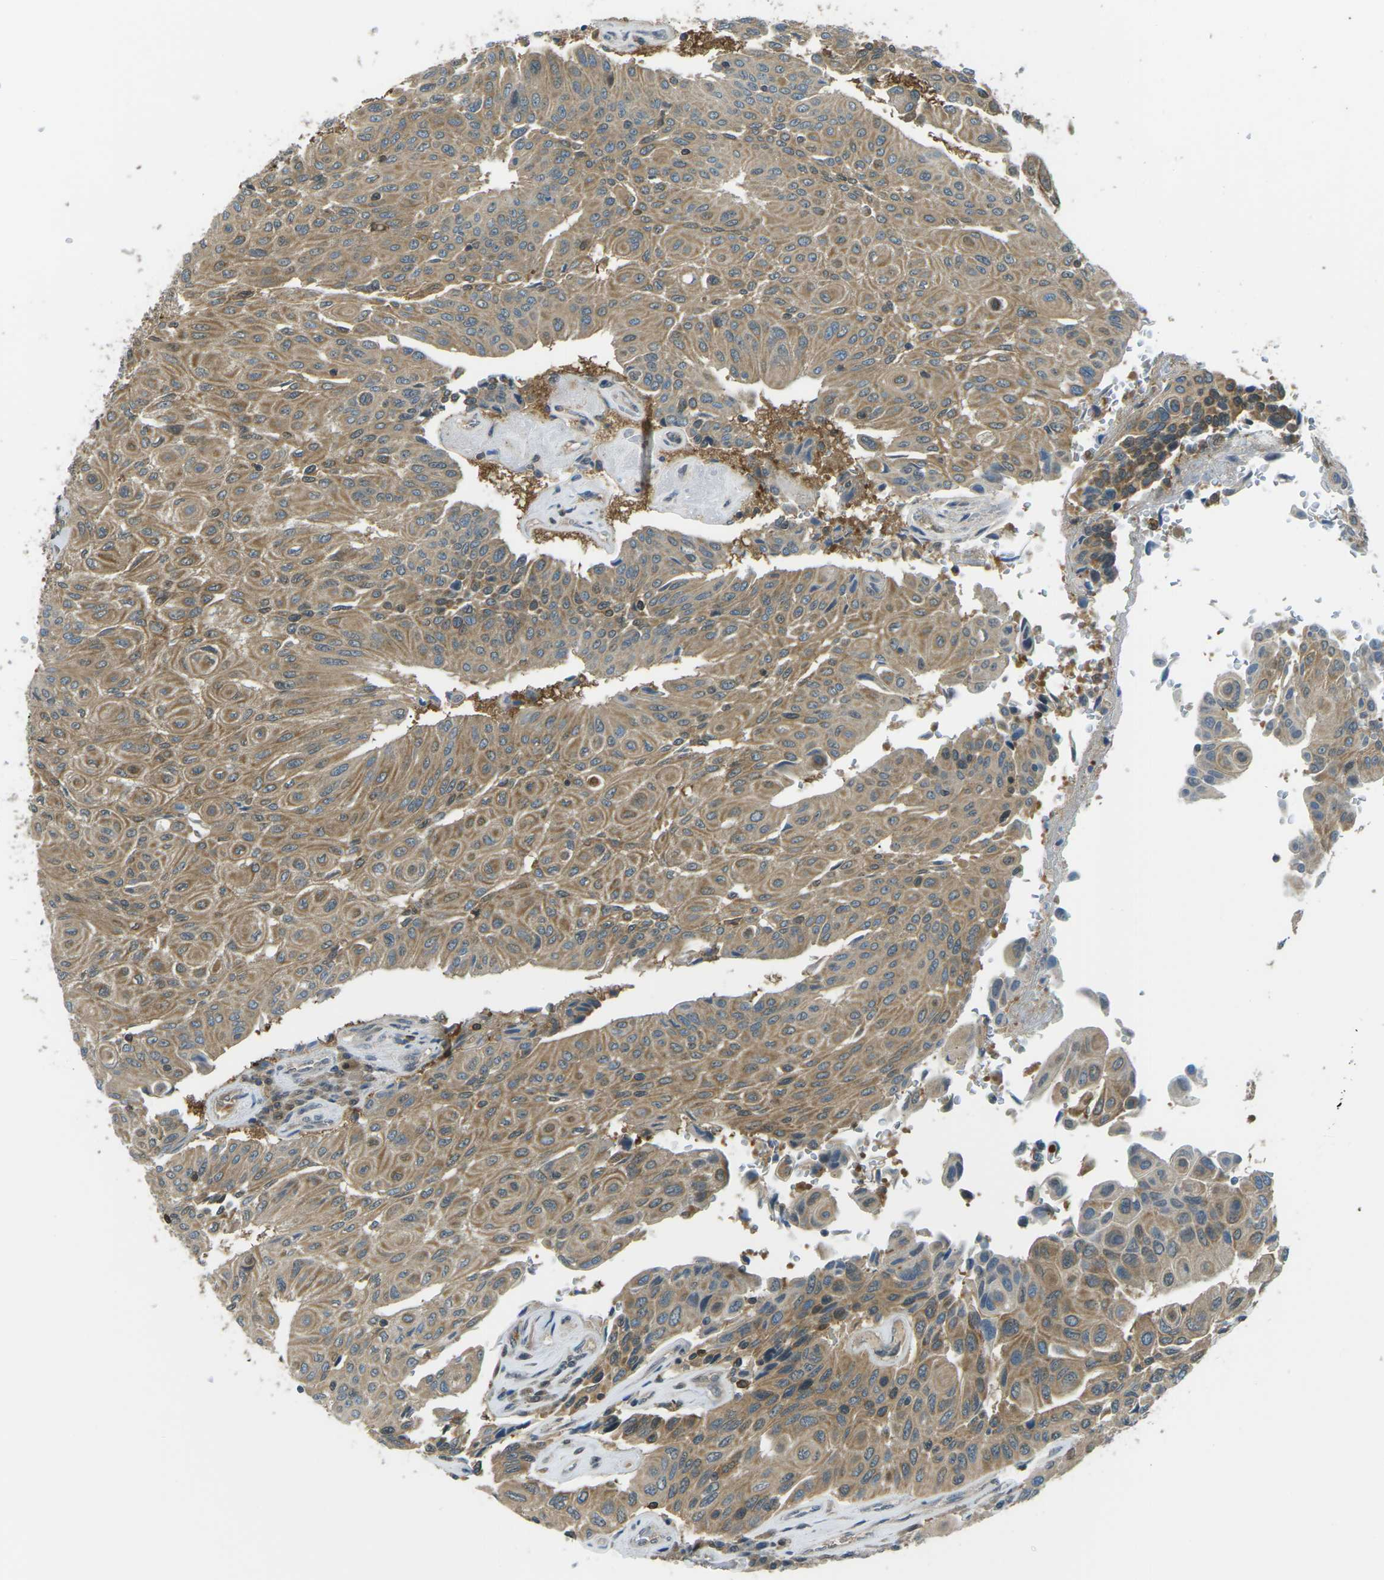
{"staining": {"intensity": "moderate", "quantity": ">75%", "location": "cytoplasmic/membranous"}, "tissue": "urothelial cancer", "cell_type": "Tumor cells", "image_type": "cancer", "snomed": [{"axis": "morphology", "description": "Urothelial carcinoma, High grade"}, {"axis": "topography", "description": "Urinary bladder"}], "caption": "A high-resolution photomicrograph shows immunohistochemistry staining of urothelial carcinoma (high-grade), which shows moderate cytoplasmic/membranous expression in about >75% of tumor cells. The staining was performed using DAB (3,3'-diaminobenzidine), with brown indicating positive protein expression. Nuclei are stained blue with hematoxylin.", "gene": "PIEZO2", "patient": {"sex": "male", "age": 66}}